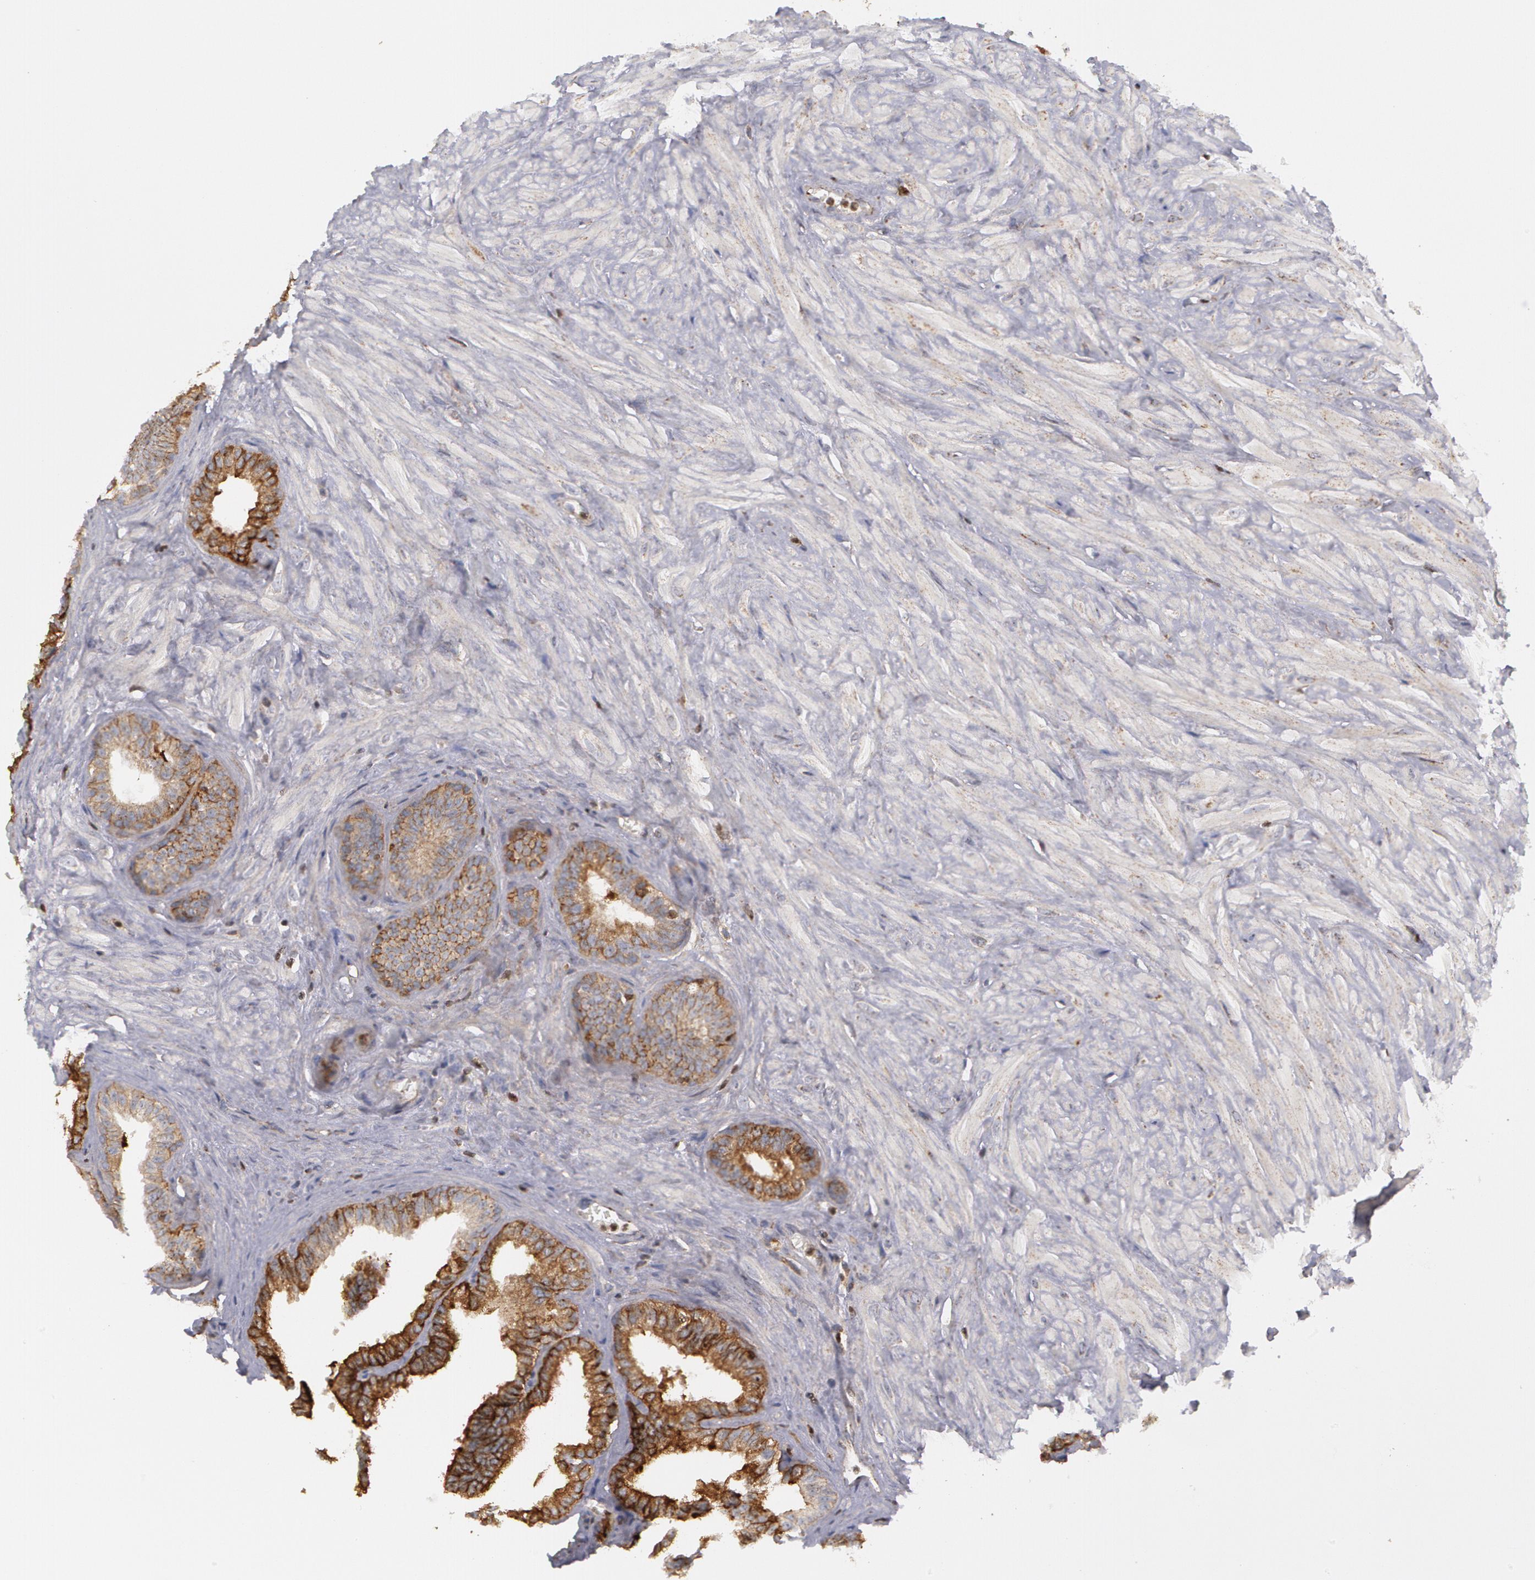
{"staining": {"intensity": "strong", "quantity": ">75%", "location": "cytoplasmic/membranous"}, "tissue": "seminal vesicle", "cell_type": "Glandular cells", "image_type": "normal", "snomed": [{"axis": "morphology", "description": "Normal tissue, NOS"}, {"axis": "topography", "description": "Seminal veicle"}], "caption": "Strong cytoplasmic/membranous expression is identified in about >75% of glandular cells in benign seminal vesicle. The staining was performed using DAB, with brown indicating positive protein expression. Nuclei are stained blue with hematoxylin.", "gene": "ERBB2", "patient": {"sex": "male", "age": 26}}